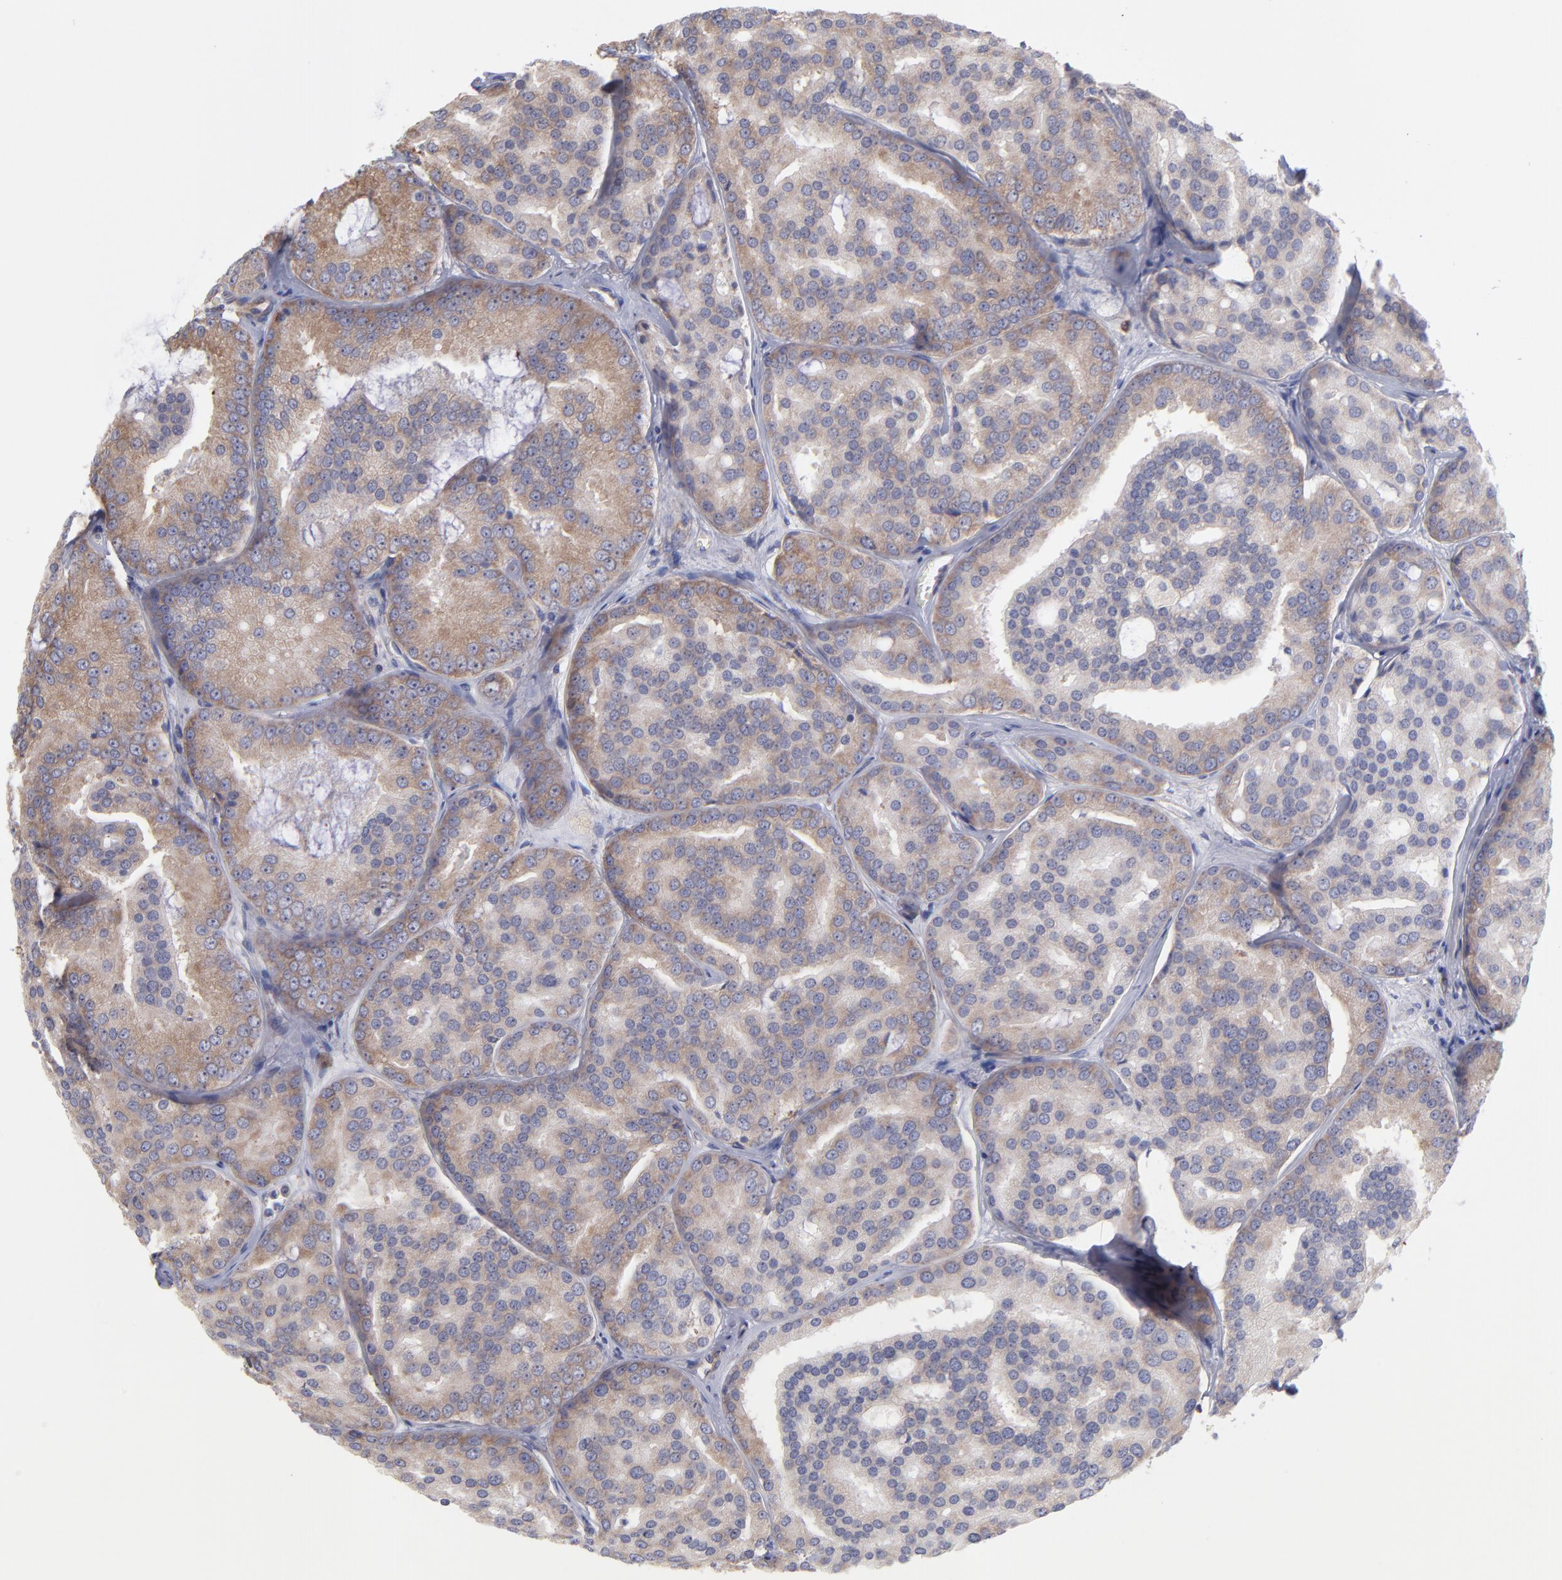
{"staining": {"intensity": "weak", "quantity": "<25%", "location": "cytoplasmic/membranous"}, "tissue": "prostate cancer", "cell_type": "Tumor cells", "image_type": "cancer", "snomed": [{"axis": "morphology", "description": "Adenocarcinoma, High grade"}, {"axis": "topography", "description": "Prostate"}], "caption": "This is an IHC photomicrograph of prostate cancer. There is no staining in tumor cells.", "gene": "RPLP0", "patient": {"sex": "male", "age": 64}}